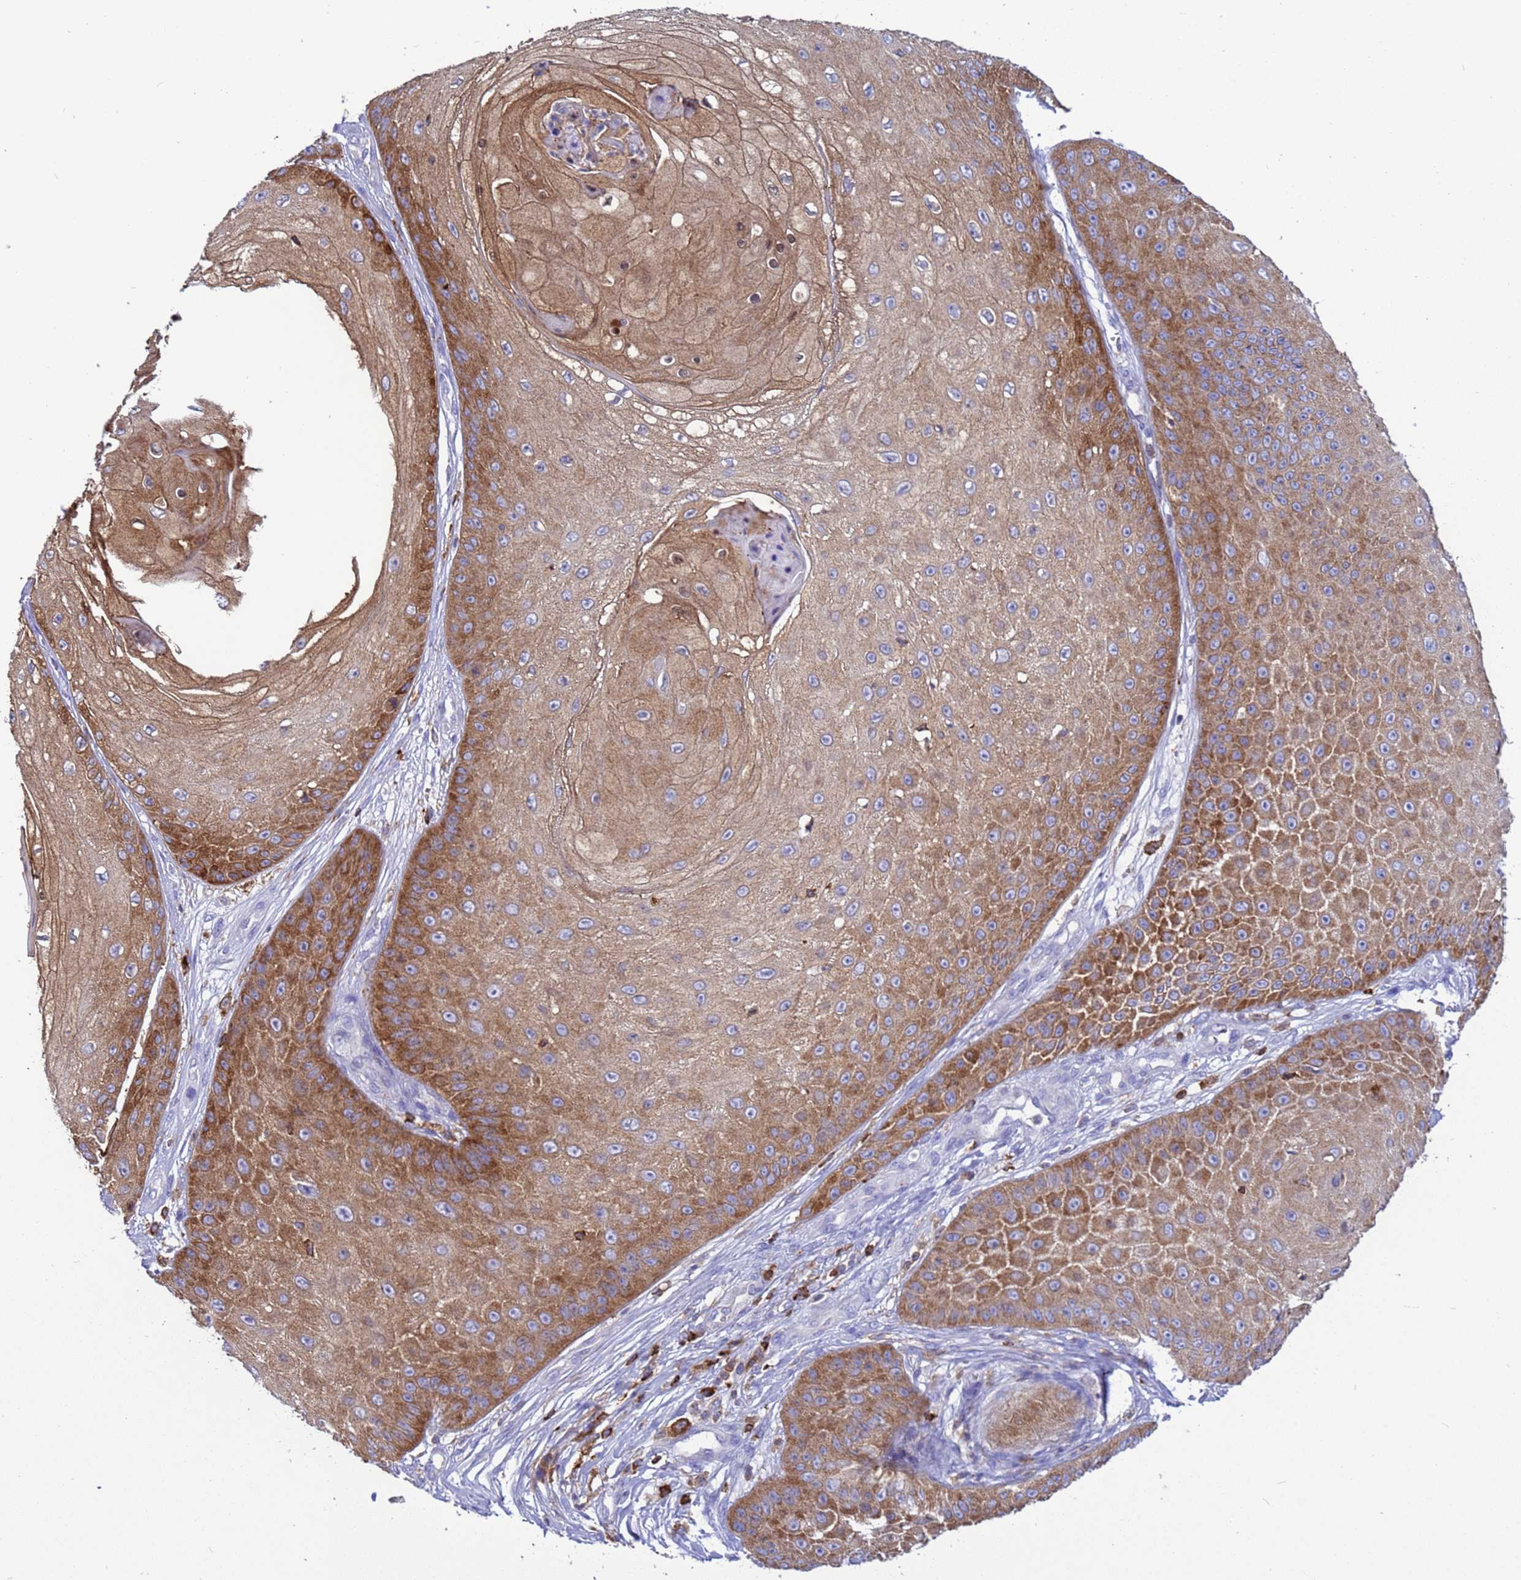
{"staining": {"intensity": "moderate", "quantity": ">75%", "location": "cytoplasmic/membranous"}, "tissue": "skin cancer", "cell_type": "Tumor cells", "image_type": "cancer", "snomed": [{"axis": "morphology", "description": "Squamous cell carcinoma, NOS"}, {"axis": "topography", "description": "Skin"}], "caption": "Tumor cells display moderate cytoplasmic/membranous staining in about >75% of cells in skin cancer.", "gene": "EZR", "patient": {"sex": "male", "age": 70}}